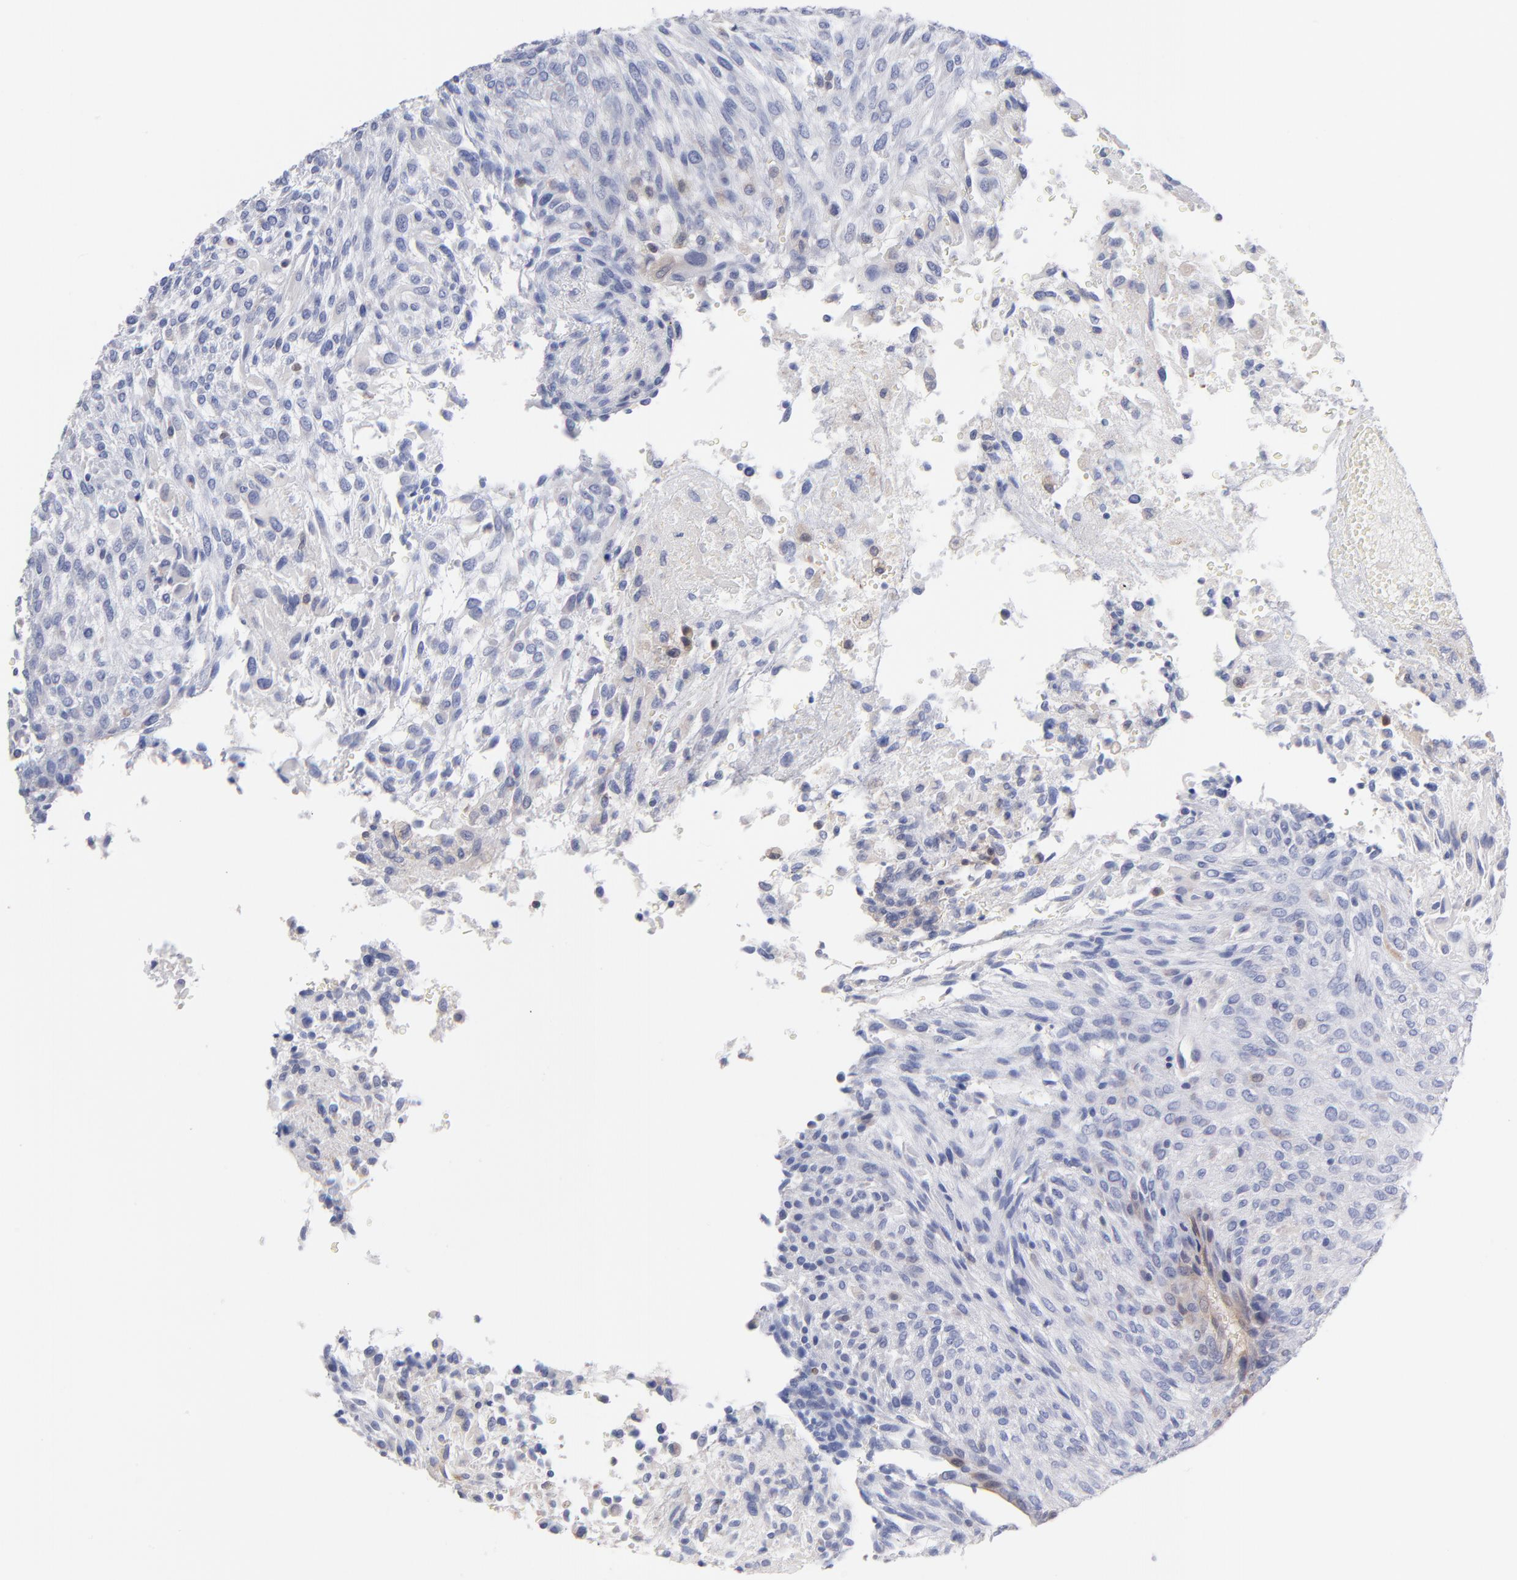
{"staining": {"intensity": "weak", "quantity": "<25%", "location": "cytoplasmic/membranous"}, "tissue": "glioma", "cell_type": "Tumor cells", "image_type": "cancer", "snomed": [{"axis": "morphology", "description": "Glioma, malignant, High grade"}, {"axis": "topography", "description": "Cerebral cortex"}], "caption": "This histopathology image is of glioma stained with immunohistochemistry to label a protein in brown with the nuclei are counter-stained blue. There is no positivity in tumor cells.", "gene": "BID", "patient": {"sex": "female", "age": 55}}